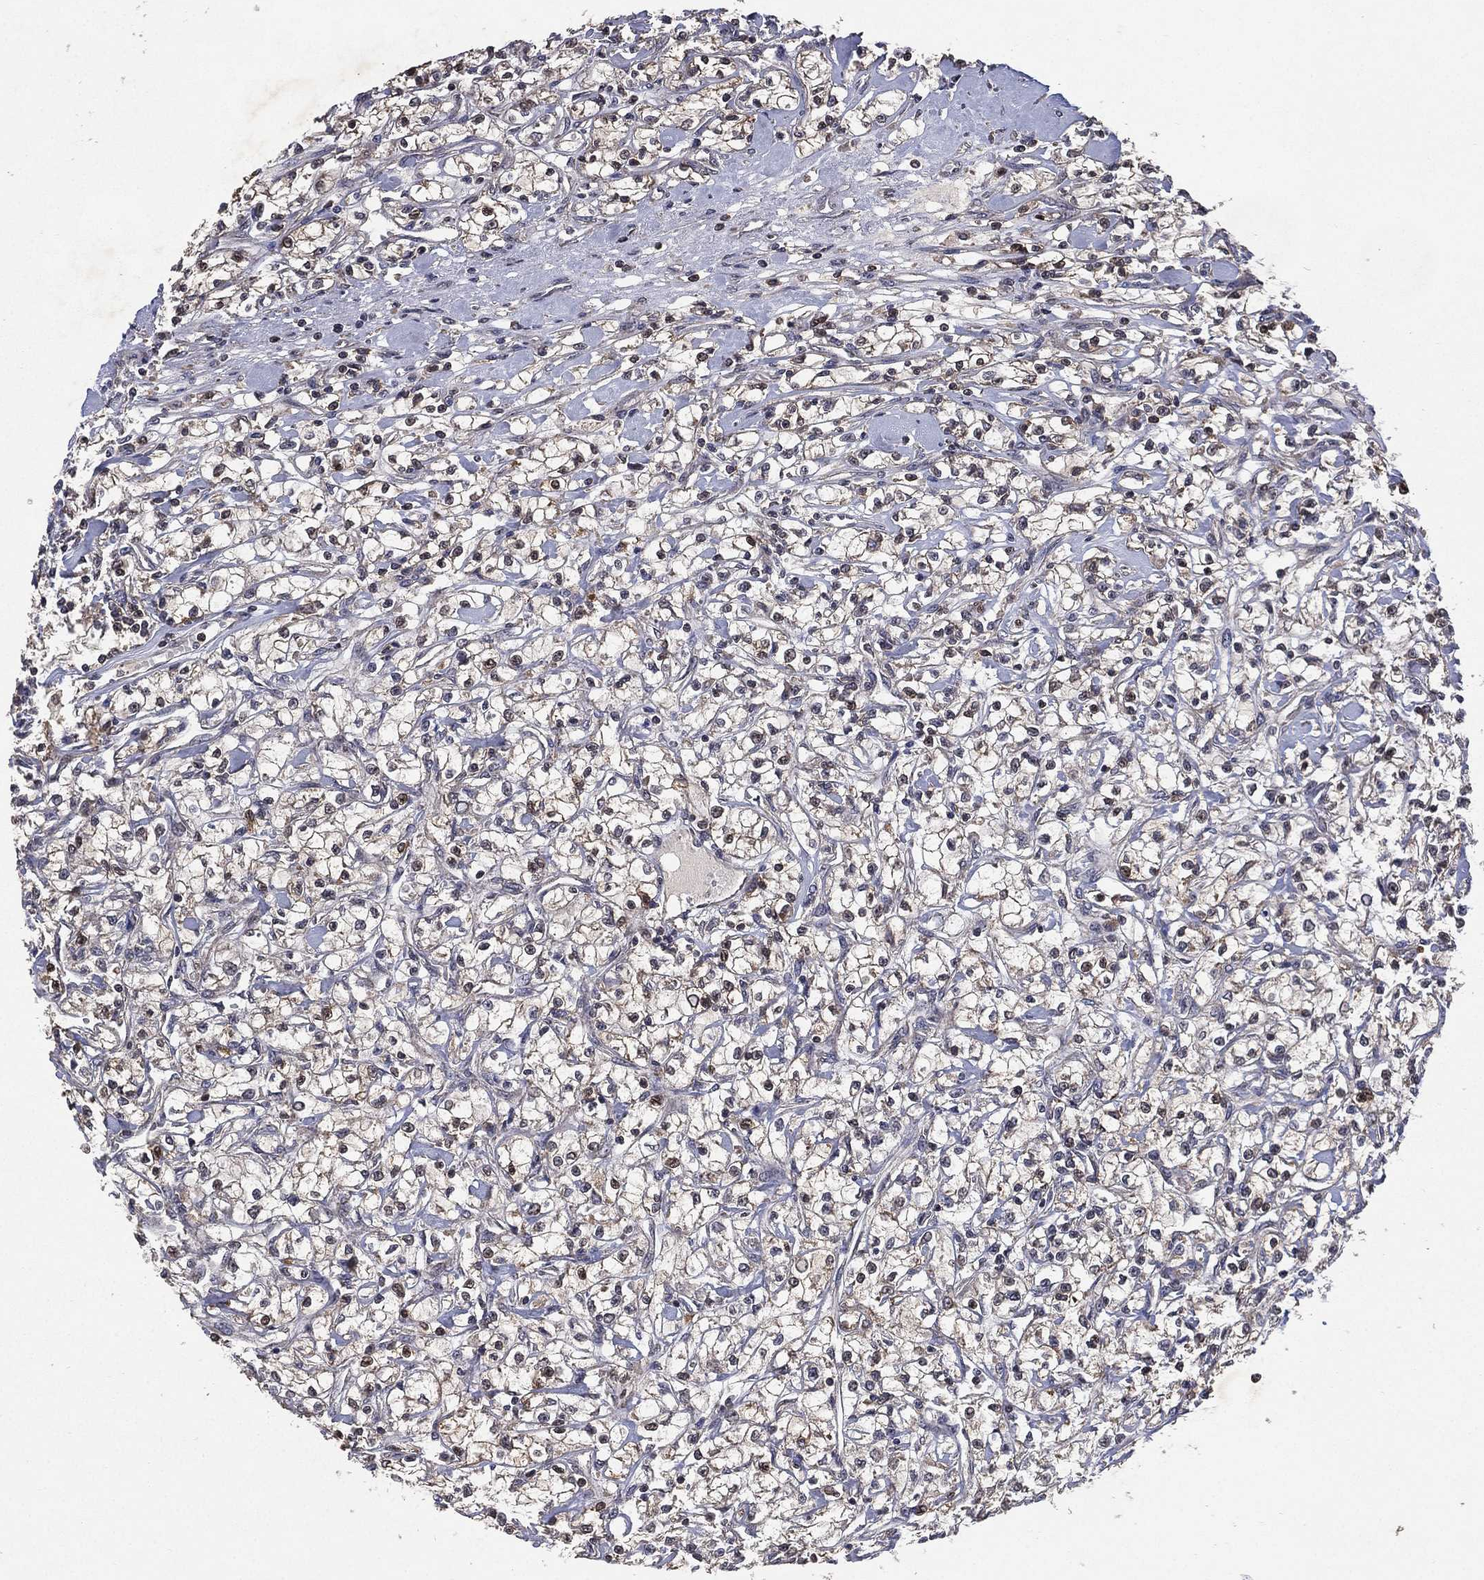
{"staining": {"intensity": "negative", "quantity": "none", "location": "none"}, "tissue": "renal cancer", "cell_type": "Tumor cells", "image_type": "cancer", "snomed": [{"axis": "morphology", "description": "Adenocarcinoma, NOS"}, {"axis": "topography", "description": "Kidney"}], "caption": "Immunohistochemistry (IHC) of human adenocarcinoma (renal) shows no staining in tumor cells. Brightfield microscopy of immunohistochemistry stained with DAB (3,3'-diaminobenzidine) (brown) and hematoxylin (blue), captured at high magnification.", "gene": "NELFCD", "patient": {"sex": "female", "age": 59}}